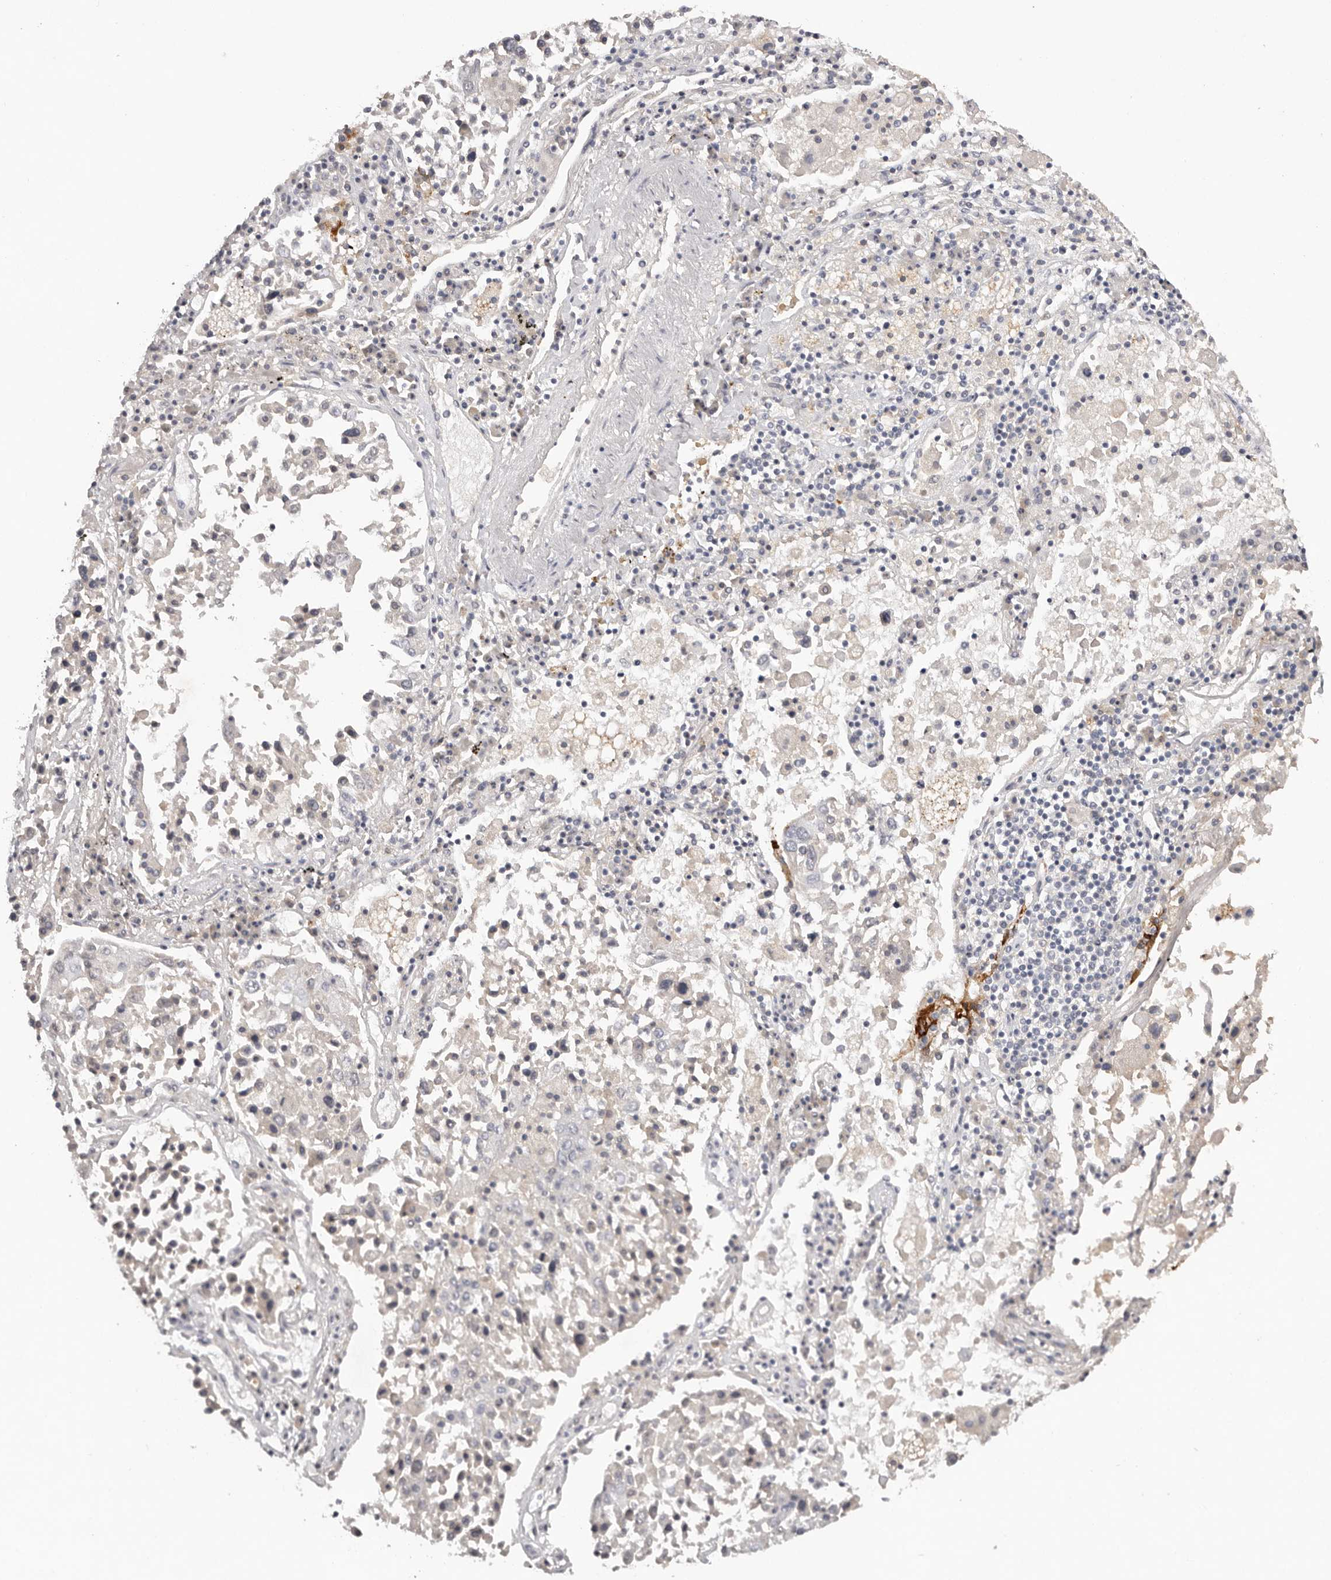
{"staining": {"intensity": "negative", "quantity": "none", "location": "none"}, "tissue": "lung cancer", "cell_type": "Tumor cells", "image_type": "cancer", "snomed": [{"axis": "morphology", "description": "Squamous cell carcinoma, NOS"}, {"axis": "topography", "description": "Lung"}], "caption": "A histopathology image of human lung squamous cell carcinoma is negative for staining in tumor cells.", "gene": "SCUBE2", "patient": {"sex": "male", "age": 65}}